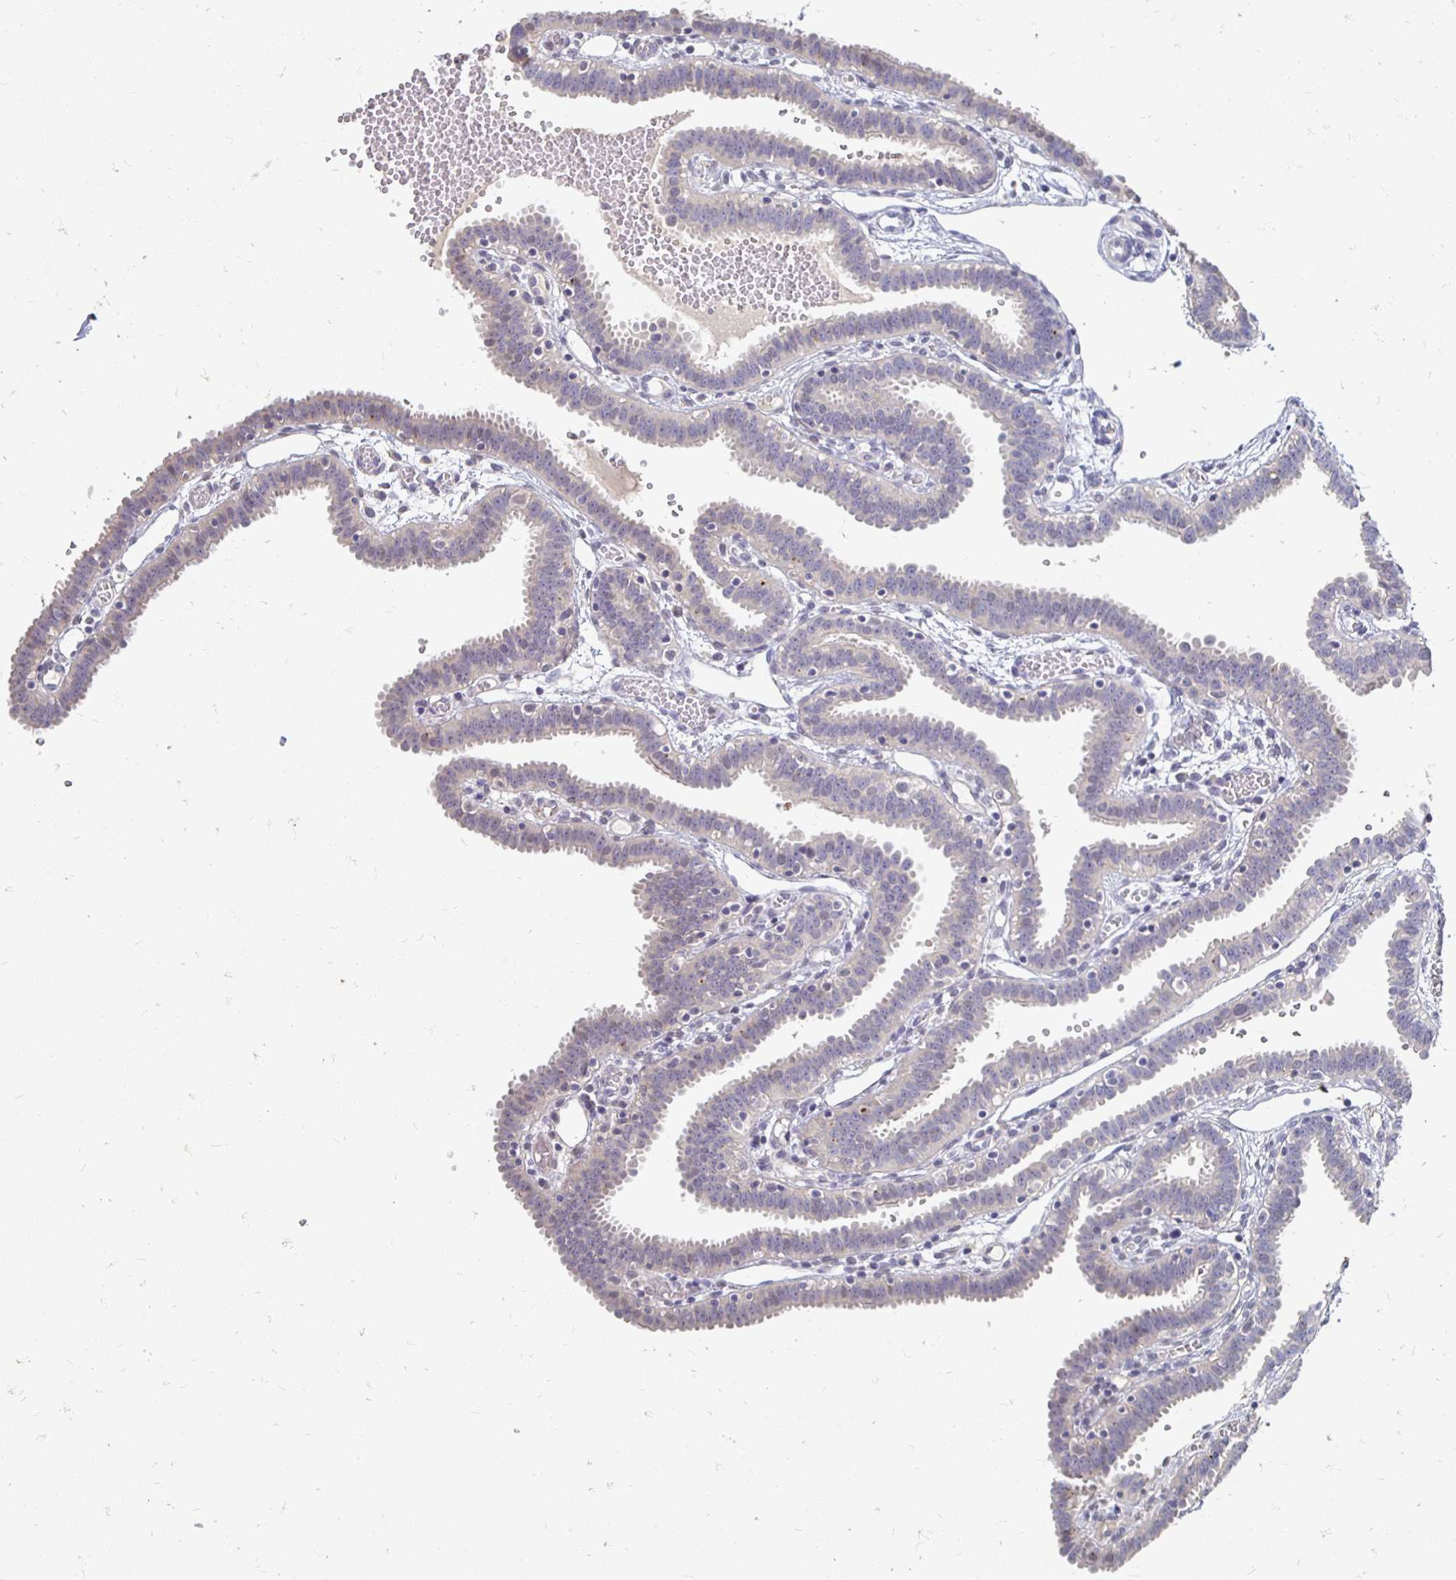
{"staining": {"intensity": "negative", "quantity": "none", "location": "none"}, "tissue": "fallopian tube", "cell_type": "Glandular cells", "image_type": "normal", "snomed": [{"axis": "morphology", "description": "Normal tissue, NOS"}, {"axis": "topography", "description": "Fallopian tube"}], "caption": "Human fallopian tube stained for a protein using immunohistochemistry (IHC) demonstrates no positivity in glandular cells.", "gene": "FKRP", "patient": {"sex": "female", "age": 37}}